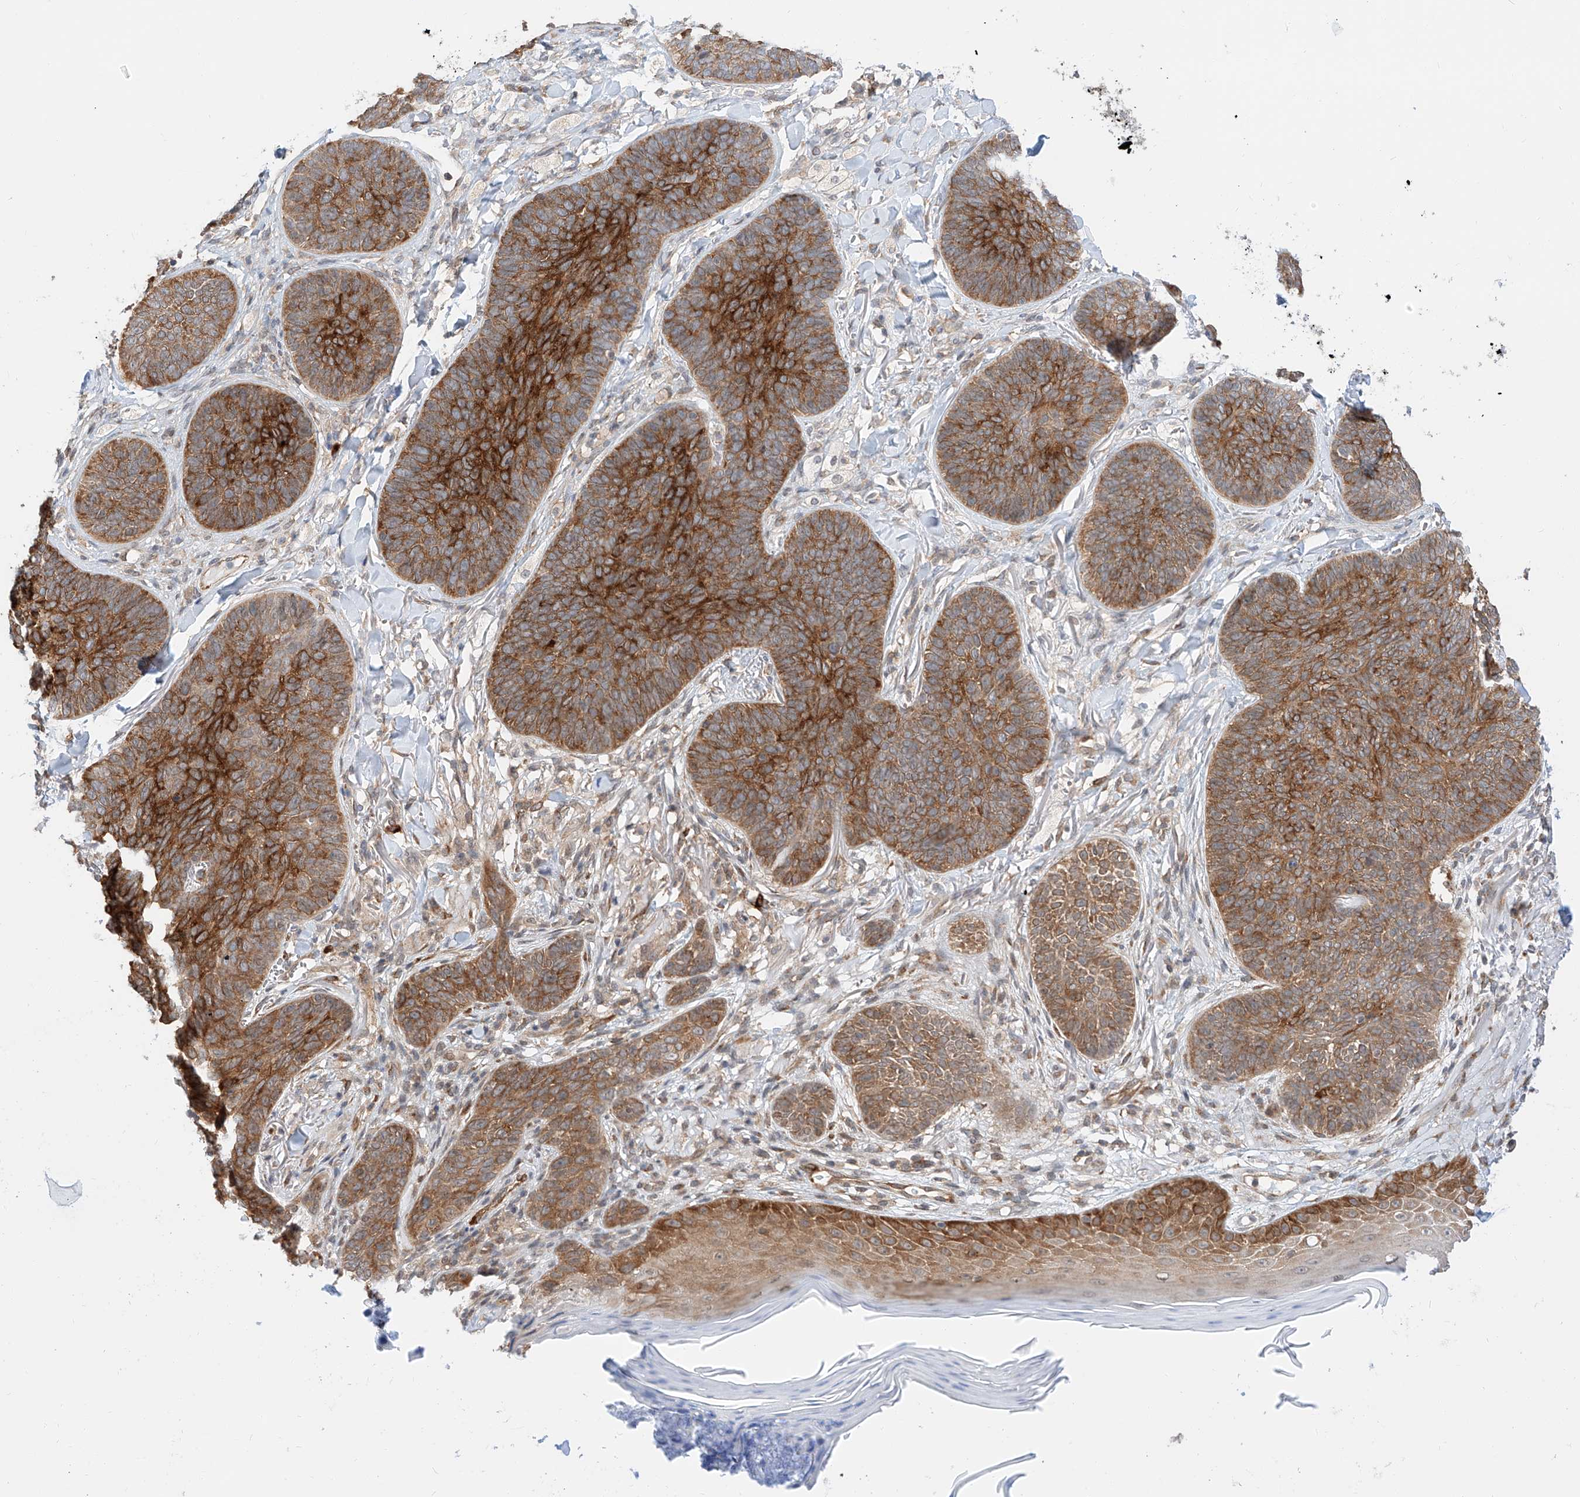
{"staining": {"intensity": "strong", "quantity": ">75%", "location": "cytoplasmic/membranous"}, "tissue": "skin cancer", "cell_type": "Tumor cells", "image_type": "cancer", "snomed": [{"axis": "morphology", "description": "Basal cell carcinoma"}, {"axis": "topography", "description": "Skin"}], "caption": "An image of human skin cancer stained for a protein demonstrates strong cytoplasmic/membranous brown staining in tumor cells.", "gene": "CARMIL1", "patient": {"sex": "male", "age": 85}}